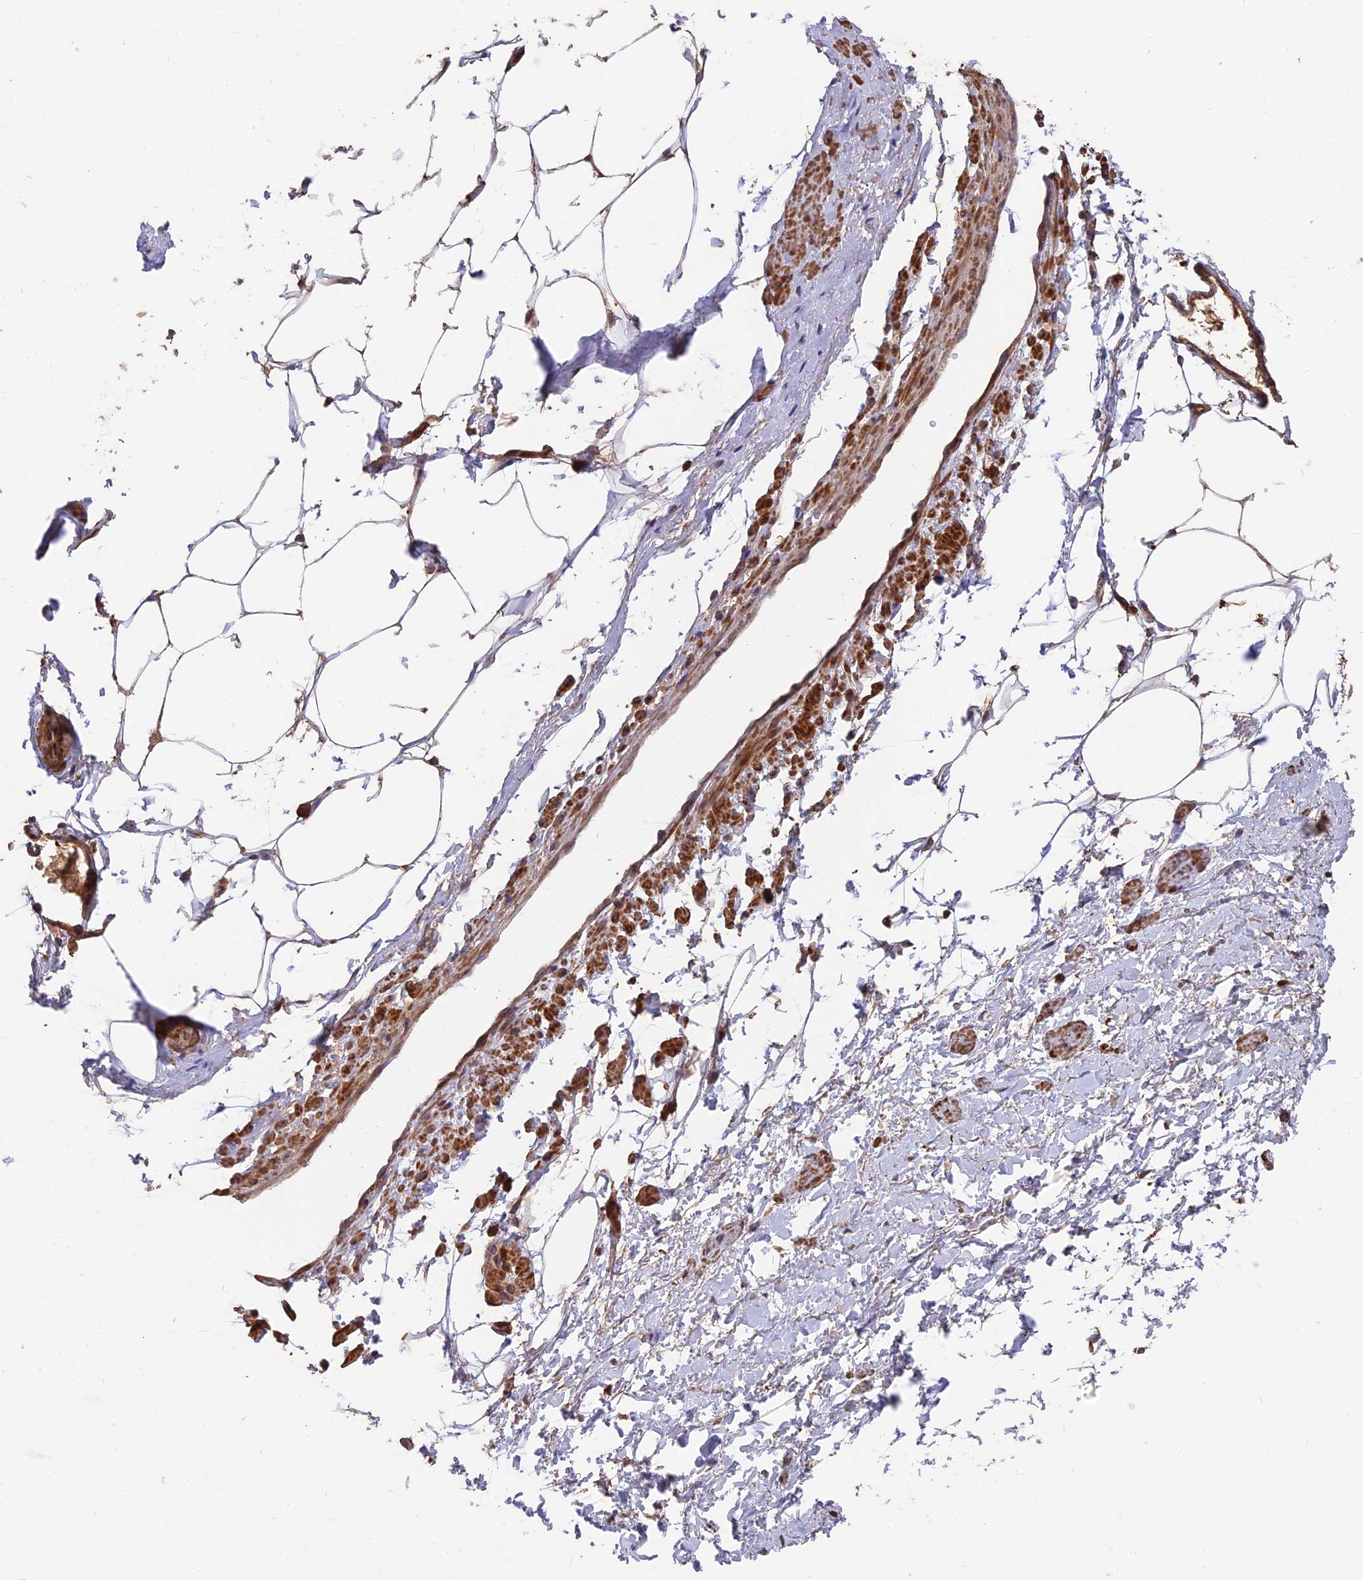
{"staining": {"intensity": "moderate", "quantity": "25%-75%", "location": "cytoplasmic/membranous"}, "tissue": "adipose tissue", "cell_type": "Adipocytes", "image_type": "normal", "snomed": [{"axis": "morphology", "description": "Normal tissue, NOS"}, {"axis": "morphology", "description": "Adenocarcinoma, Low grade"}, {"axis": "topography", "description": "Prostate"}, {"axis": "topography", "description": "Peripheral nerve tissue"}], "caption": "A medium amount of moderate cytoplasmic/membranous expression is appreciated in approximately 25%-75% of adipocytes in normal adipose tissue.", "gene": "IFT22", "patient": {"sex": "male", "age": 63}}